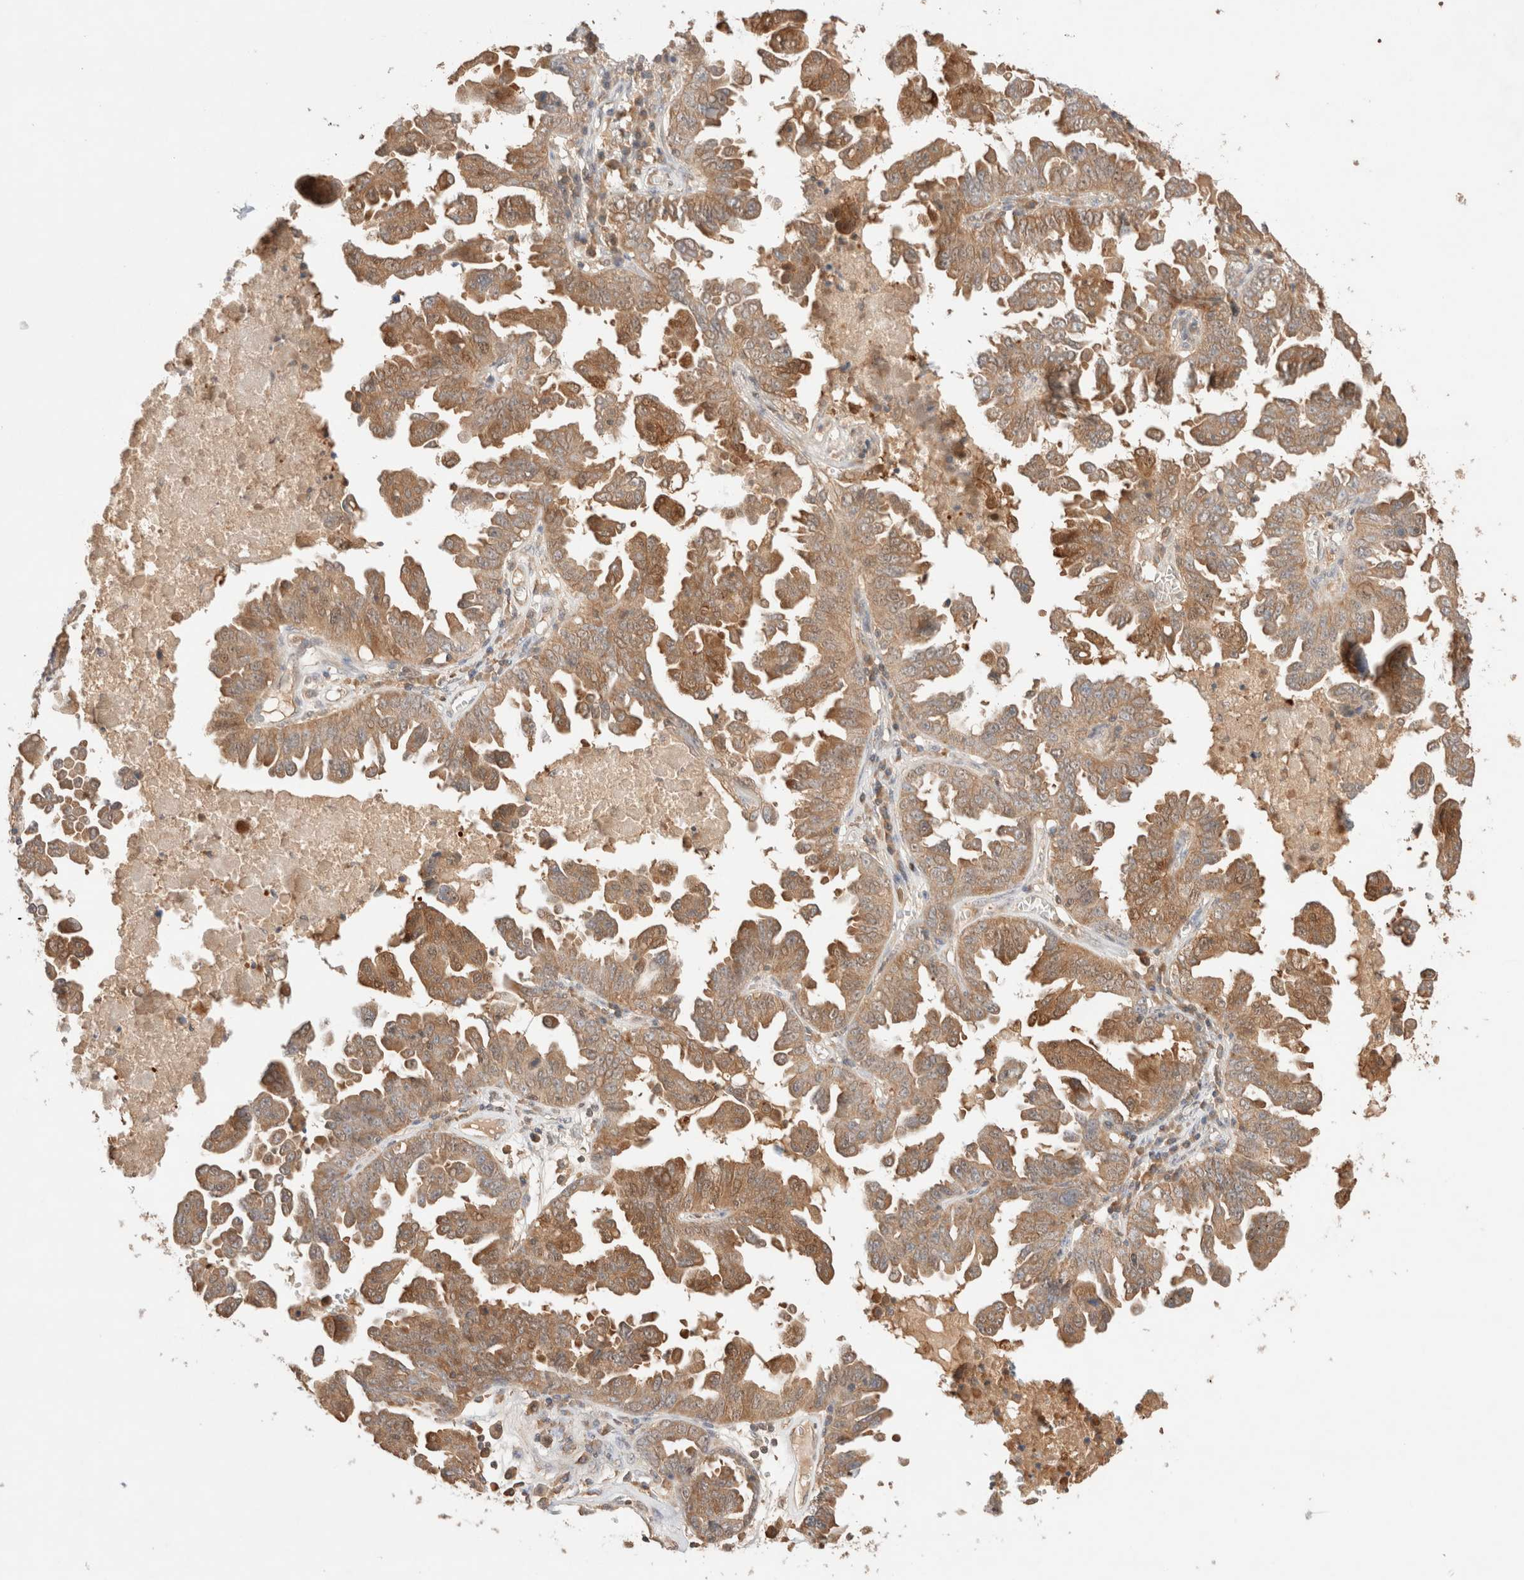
{"staining": {"intensity": "moderate", "quantity": ">75%", "location": "cytoplasmic/membranous"}, "tissue": "ovarian cancer", "cell_type": "Tumor cells", "image_type": "cancer", "snomed": [{"axis": "morphology", "description": "Carcinoma, endometroid"}, {"axis": "topography", "description": "Ovary"}], "caption": "The histopathology image demonstrates a brown stain indicating the presence of a protein in the cytoplasmic/membranous of tumor cells in endometroid carcinoma (ovarian). (DAB (3,3'-diaminobenzidine) IHC with brightfield microscopy, high magnification).", "gene": "CARNMT1", "patient": {"sex": "female", "age": 62}}